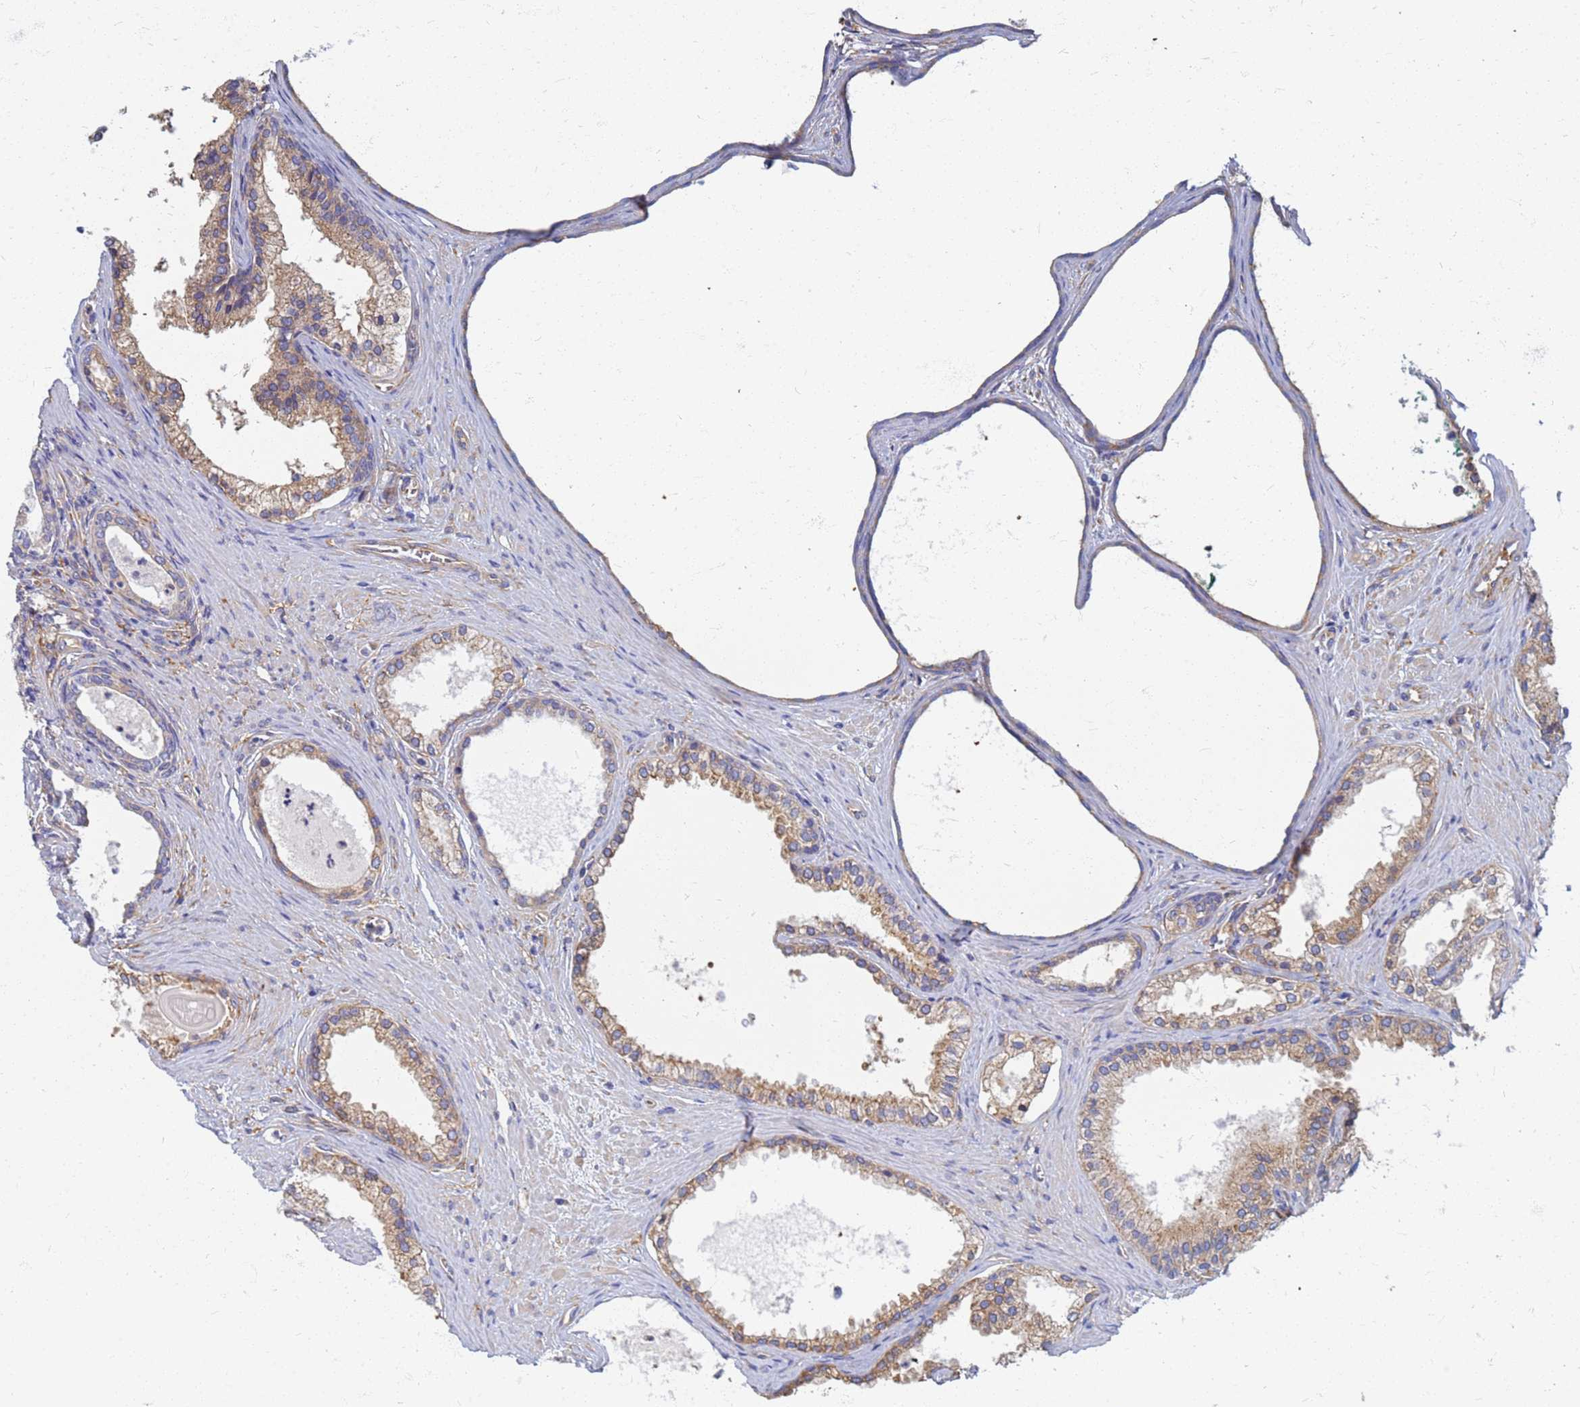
{"staining": {"intensity": "moderate", "quantity": "25%-75%", "location": "cytoplasmic/membranous"}, "tissue": "prostate cancer", "cell_type": "Tumor cells", "image_type": "cancer", "snomed": [{"axis": "morphology", "description": "Adenocarcinoma, Low grade"}, {"axis": "topography", "description": "Prostate"}], "caption": "Protein analysis of prostate low-grade adenocarcinoma tissue demonstrates moderate cytoplasmic/membranous staining in about 25%-75% of tumor cells. (brown staining indicates protein expression, while blue staining denotes nuclei).", "gene": "EEA1", "patient": {"sex": "male", "age": 71}}